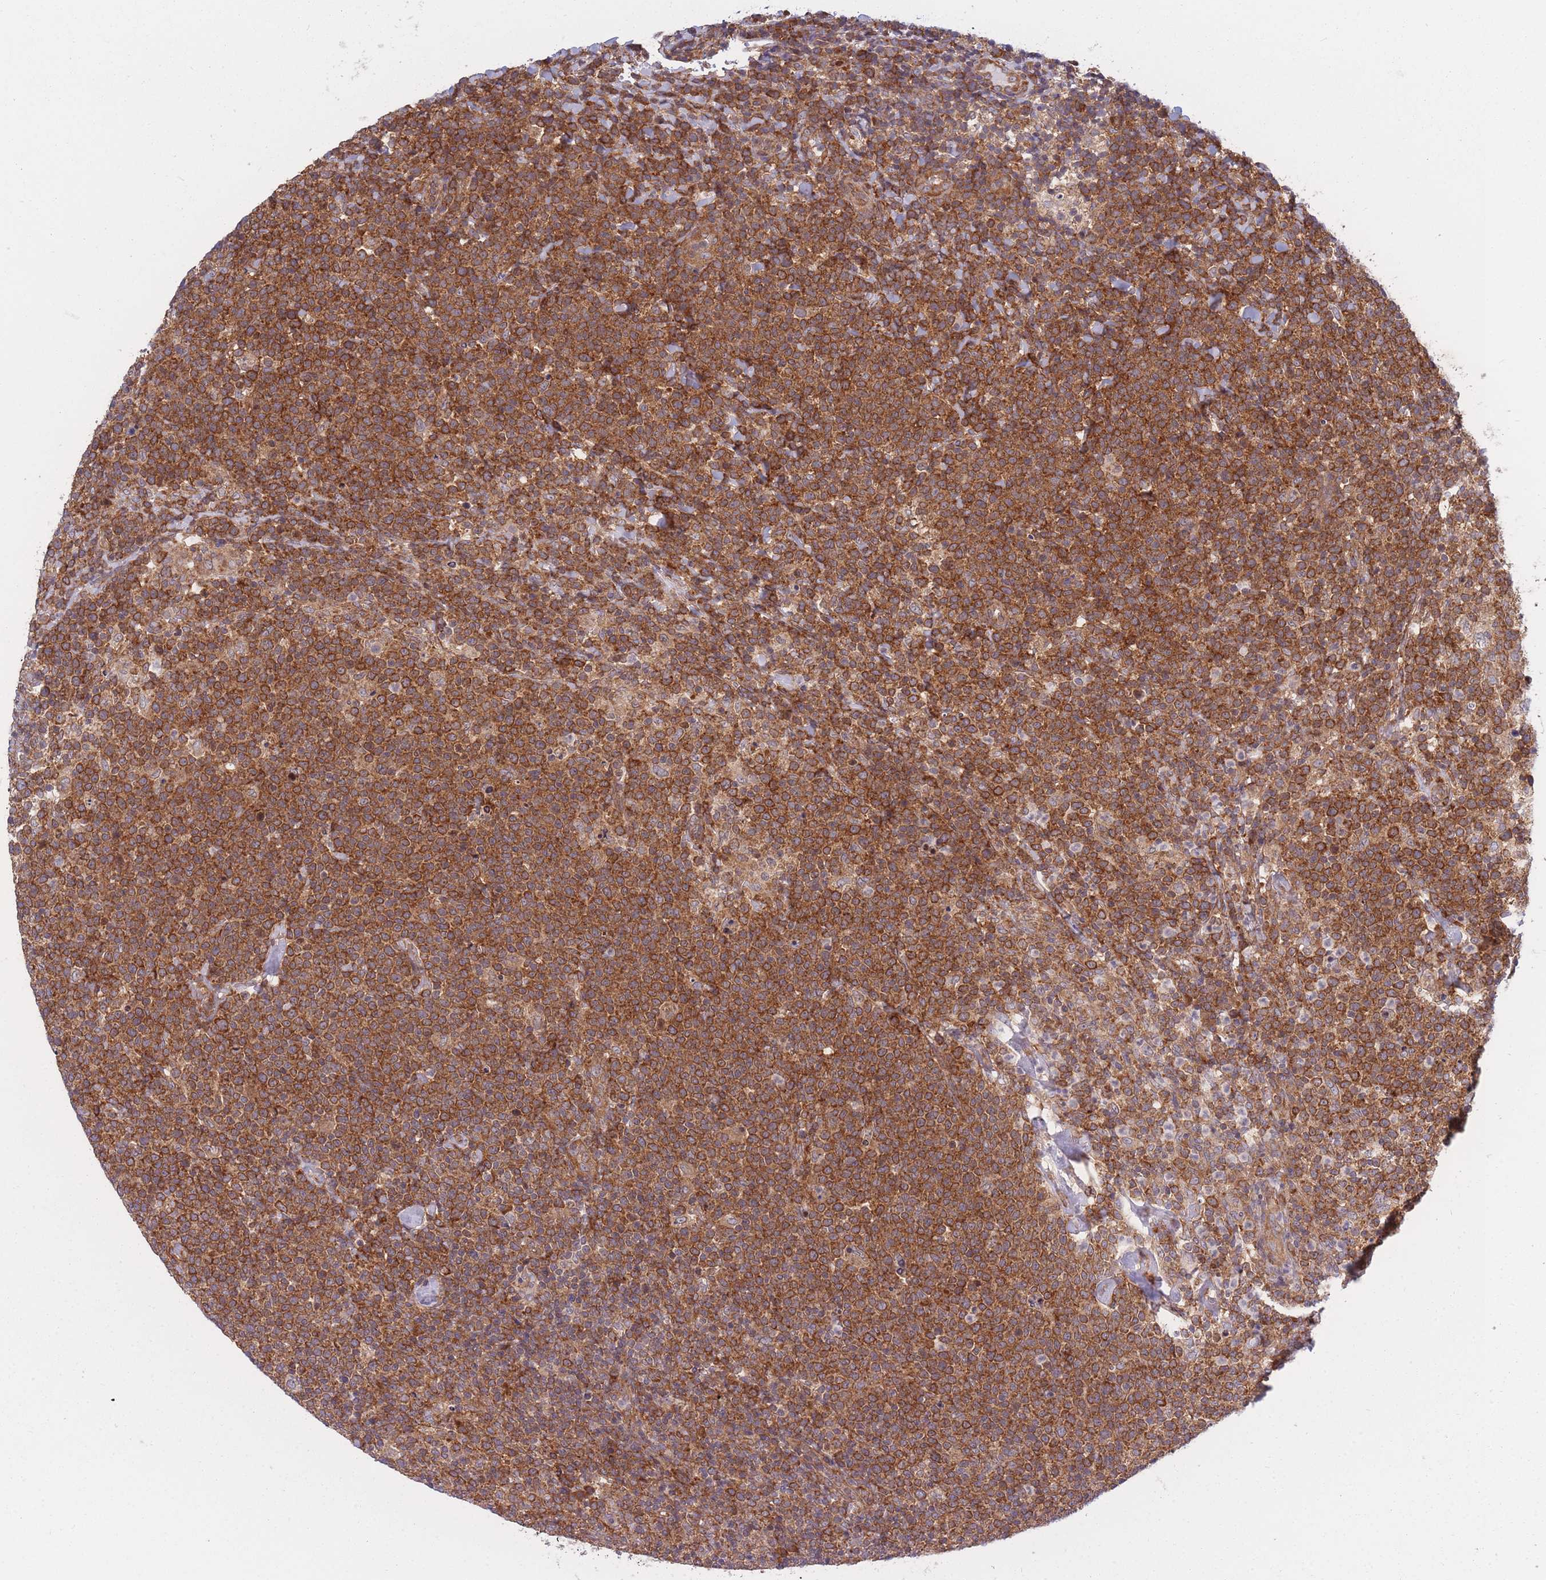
{"staining": {"intensity": "strong", "quantity": ">75%", "location": "cytoplasmic/membranous"}, "tissue": "lymphoma", "cell_type": "Tumor cells", "image_type": "cancer", "snomed": [{"axis": "morphology", "description": "Malignant lymphoma, non-Hodgkin's type, High grade"}, {"axis": "topography", "description": "Lymph node"}], "caption": "Immunohistochemical staining of lymphoma reveals strong cytoplasmic/membranous protein staining in about >75% of tumor cells.", "gene": "CCDC124", "patient": {"sex": "male", "age": 61}}